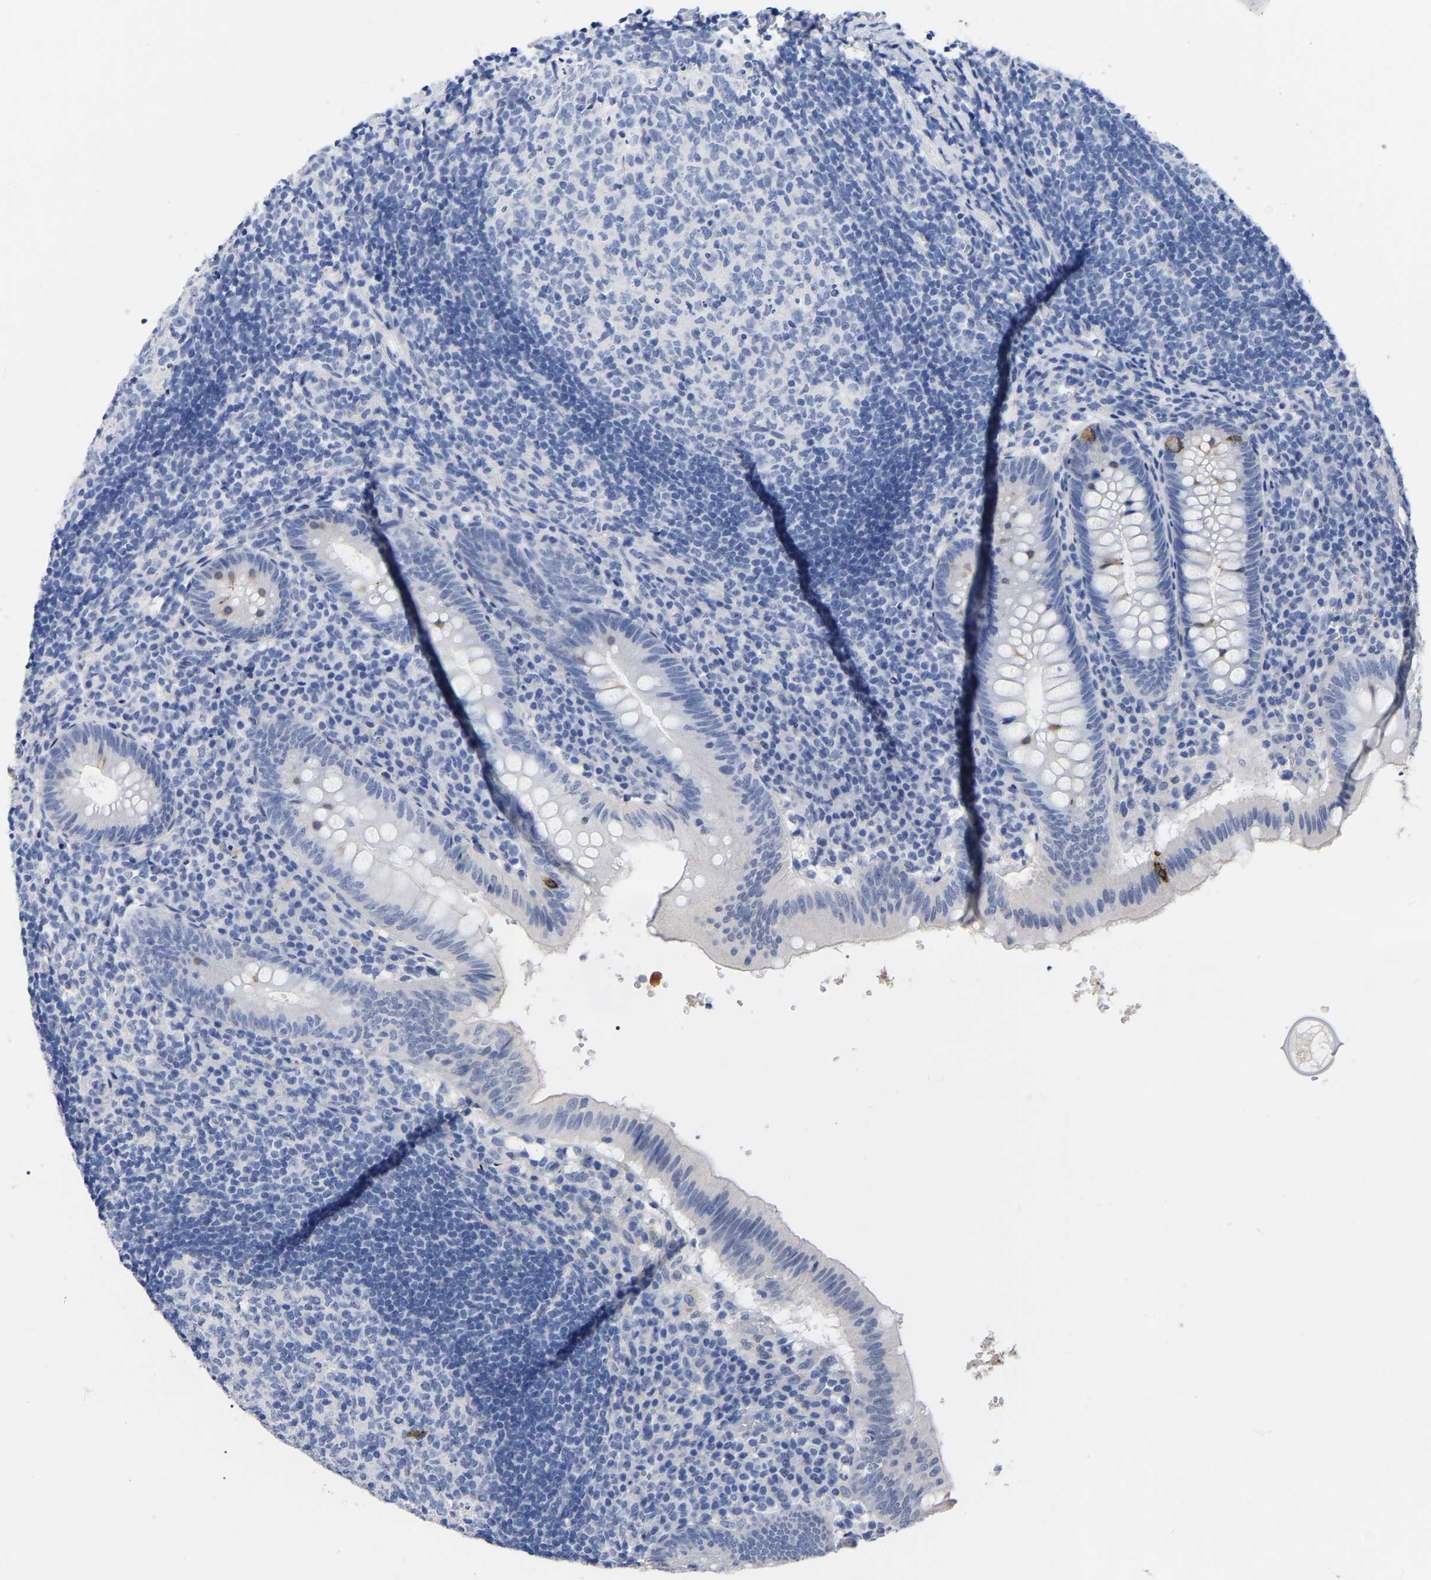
{"staining": {"intensity": "negative", "quantity": "none", "location": "none"}, "tissue": "appendix", "cell_type": "Glandular cells", "image_type": "normal", "snomed": [{"axis": "morphology", "description": "Normal tissue, NOS"}, {"axis": "topography", "description": "Appendix"}], "caption": "Glandular cells are negative for brown protein staining in benign appendix. (DAB IHC, high magnification).", "gene": "ANXA13", "patient": {"sex": "male", "age": 8}}